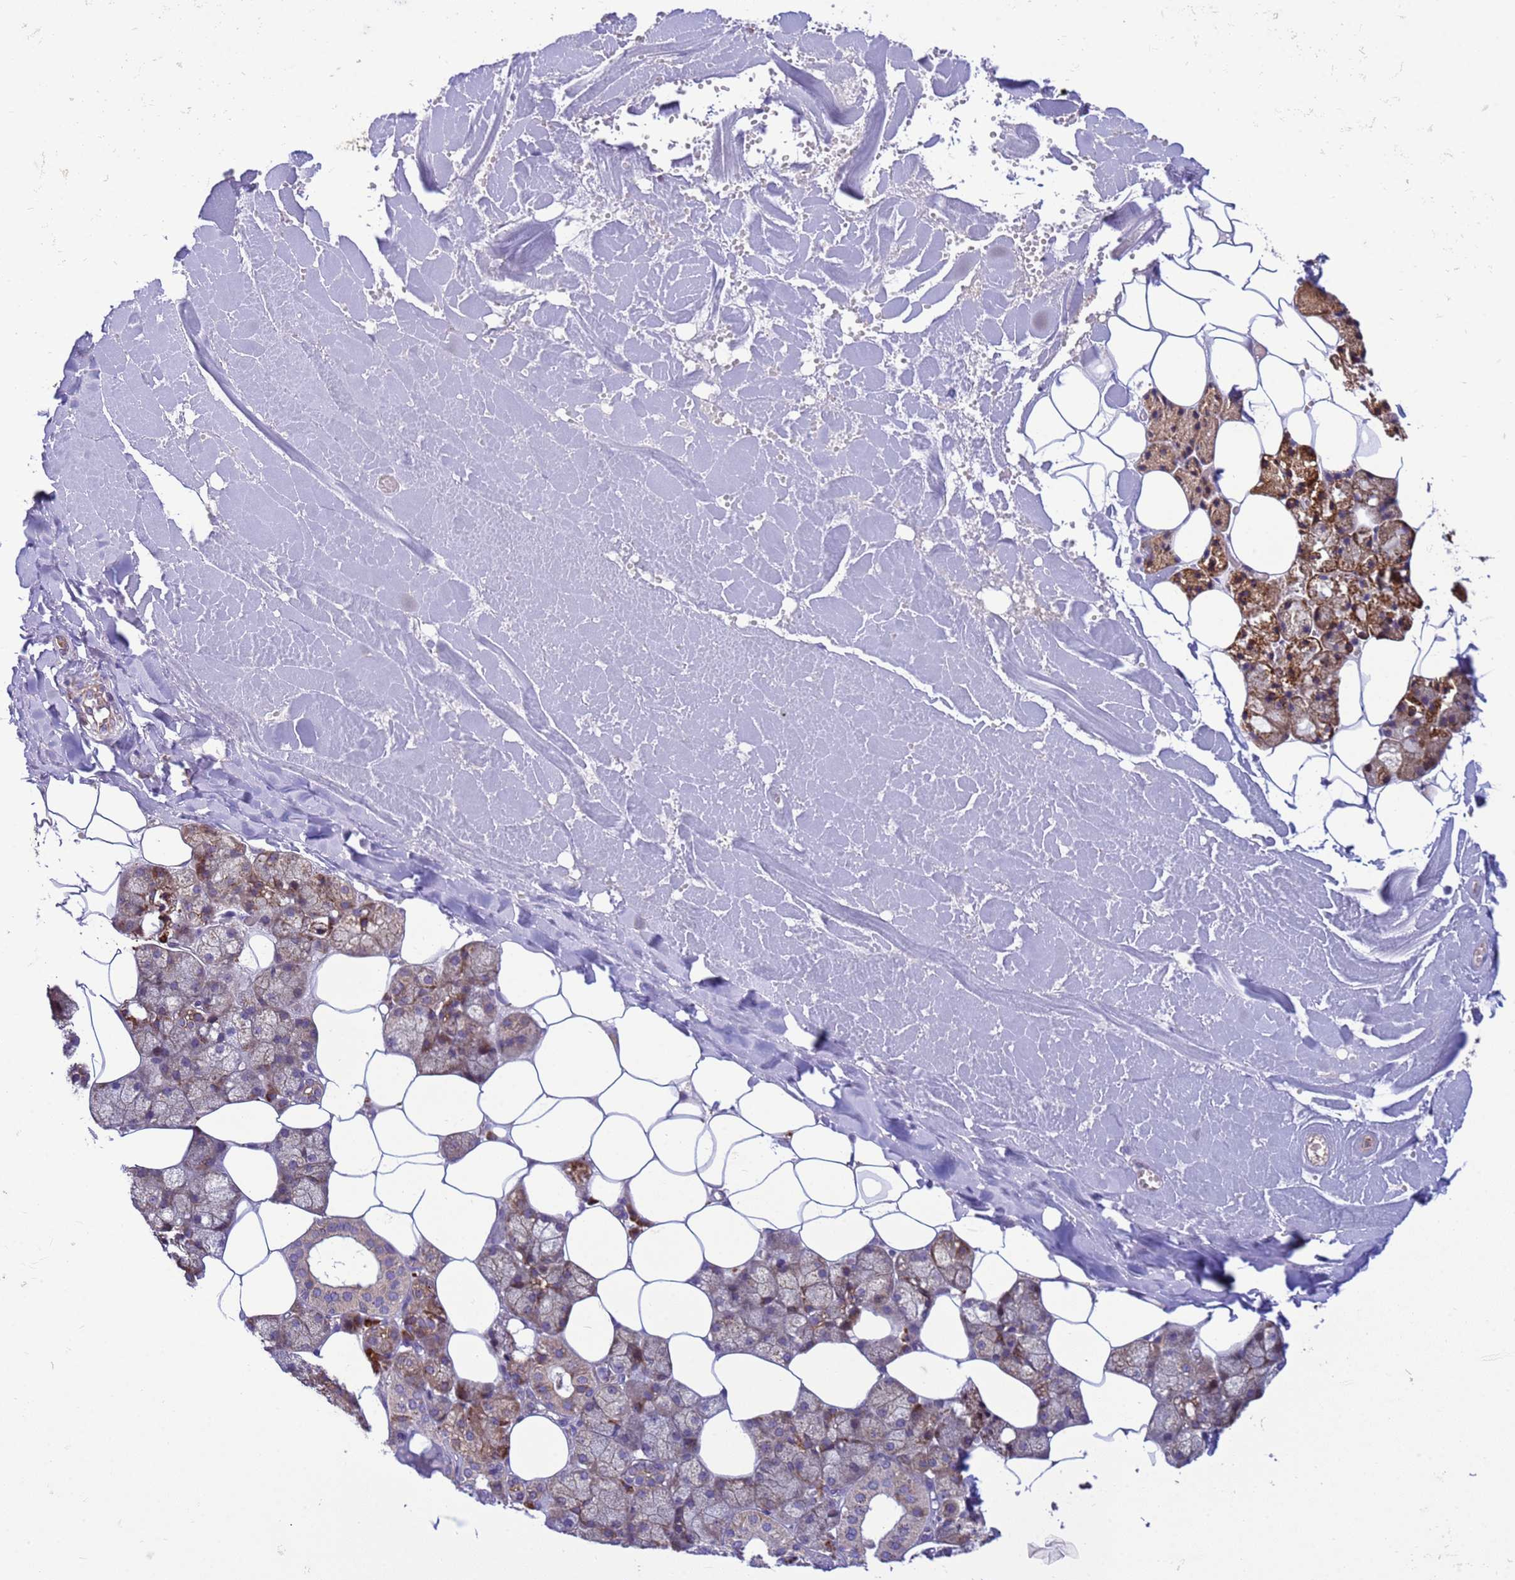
{"staining": {"intensity": "moderate", "quantity": "25%-75%", "location": "cytoplasmic/membranous"}, "tissue": "salivary gland", "cell_type": "Glandular cells", "image_type": "normal", "snomed": [{"axis": "morphology", "description": "Normal tissue, NOS"}, {"axis": "topography", "description": "Salivary gland"}], "caption": "Protein expression by IHC demonstrates moderate cytoplasmic/membranous positivity in approximately 25%-75% of glandular cells in unremarkable salivary gland. (DAB IHC, brown staining for protein, blue staining for nuclei).", "gene": "THAP5", "patient": {"sex": "male", "age": 62}}